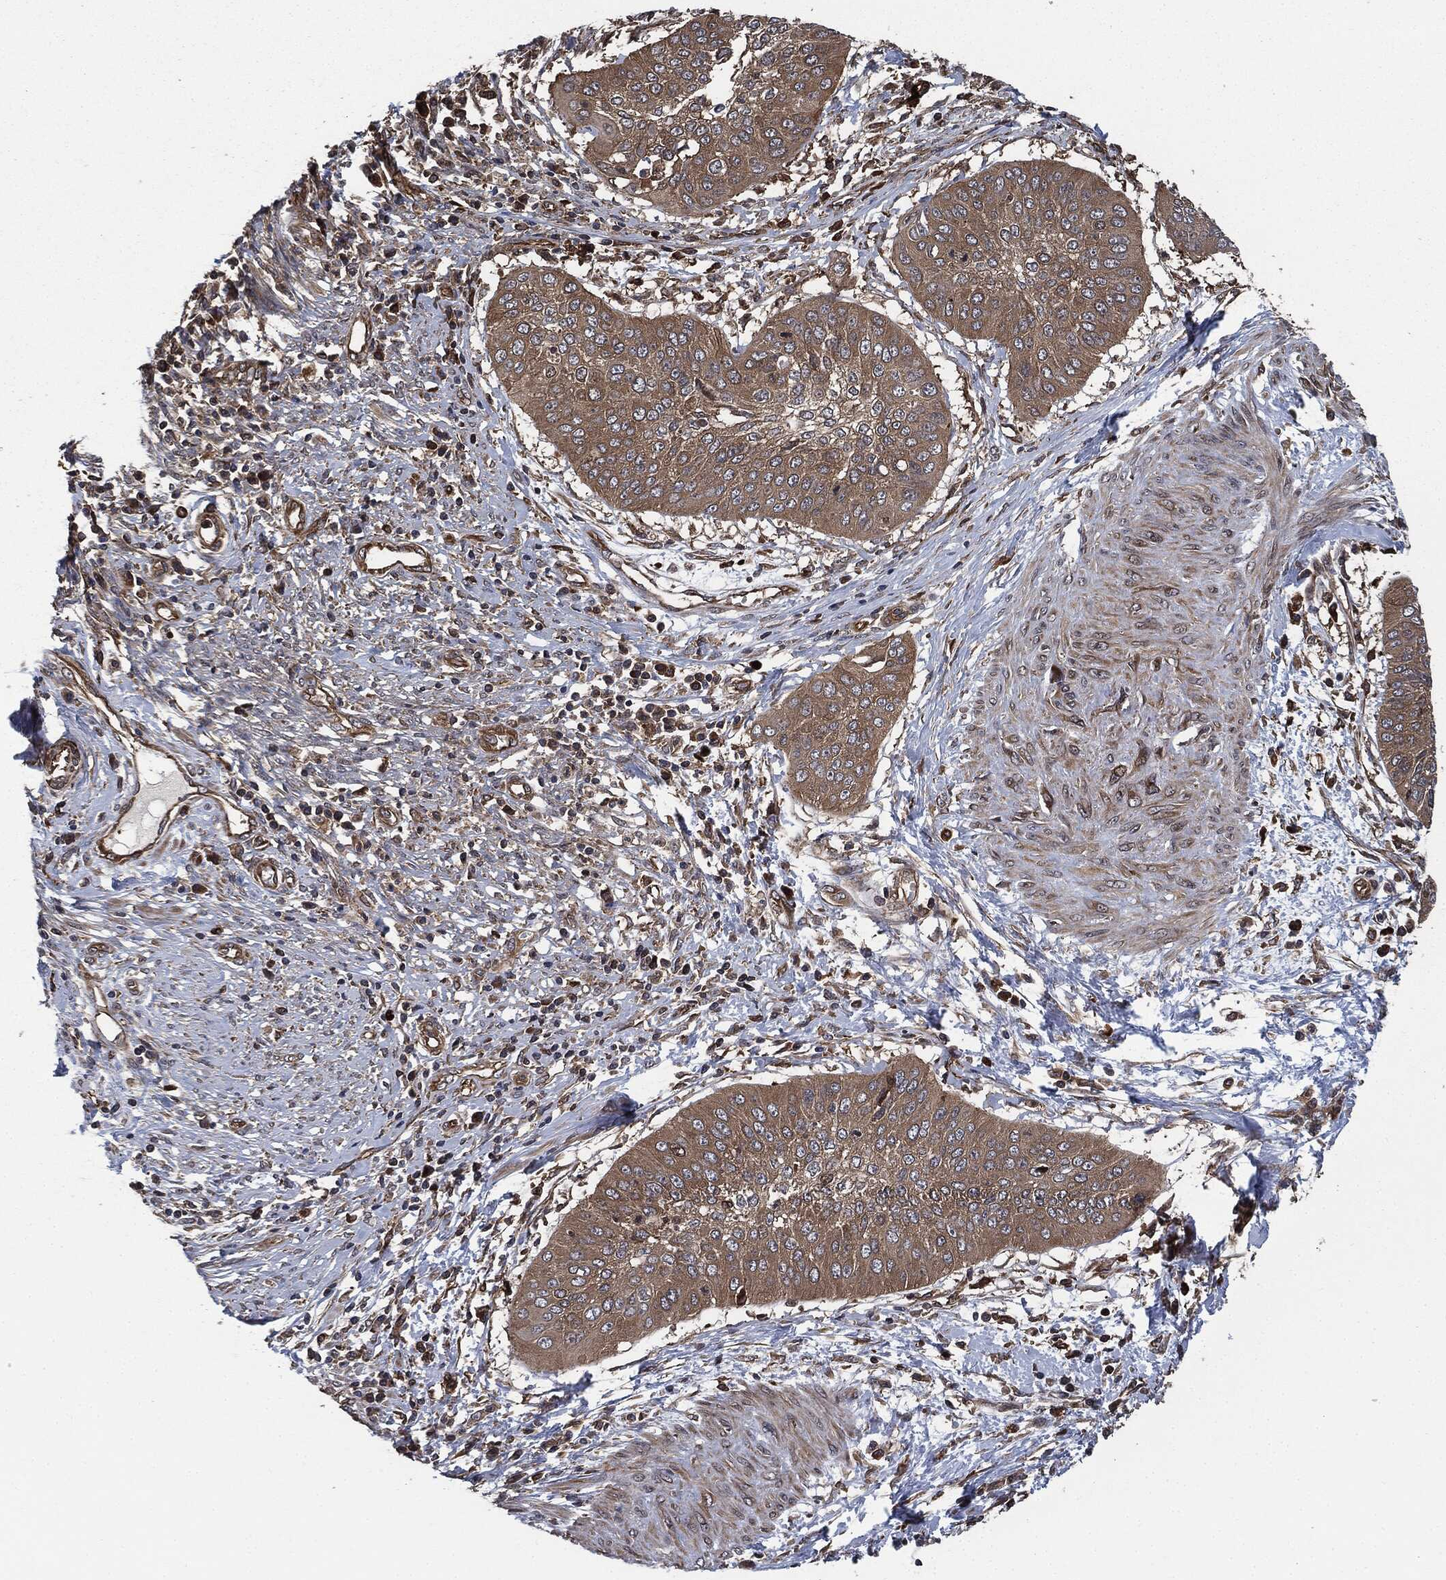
{"staining": {"intensity": "moderate", "quantity": ">75%", "location": "cytoplasmic/membranous"}, "tissue": "cervical cancer", "cell_type": "Tumor cells", "image_type": "cancer", "snomed": [{"axis": "morphology", "description": "Normal tissue, NOS"}, {"axis": "morphology", "description": "Squamous cell carcinoma, NOS"}, {"axis": "topography", "description": "Cervix"}], "caption": "DAB immunohistochemical staining of human squamous cell carcinoma (cervical) demonstrates moderate cytoplasmic/membranous protein expression in about >75% of tumor cells.", "gene": "RAP1GDS1", "patient": {"sex": "female", "age": 39}}